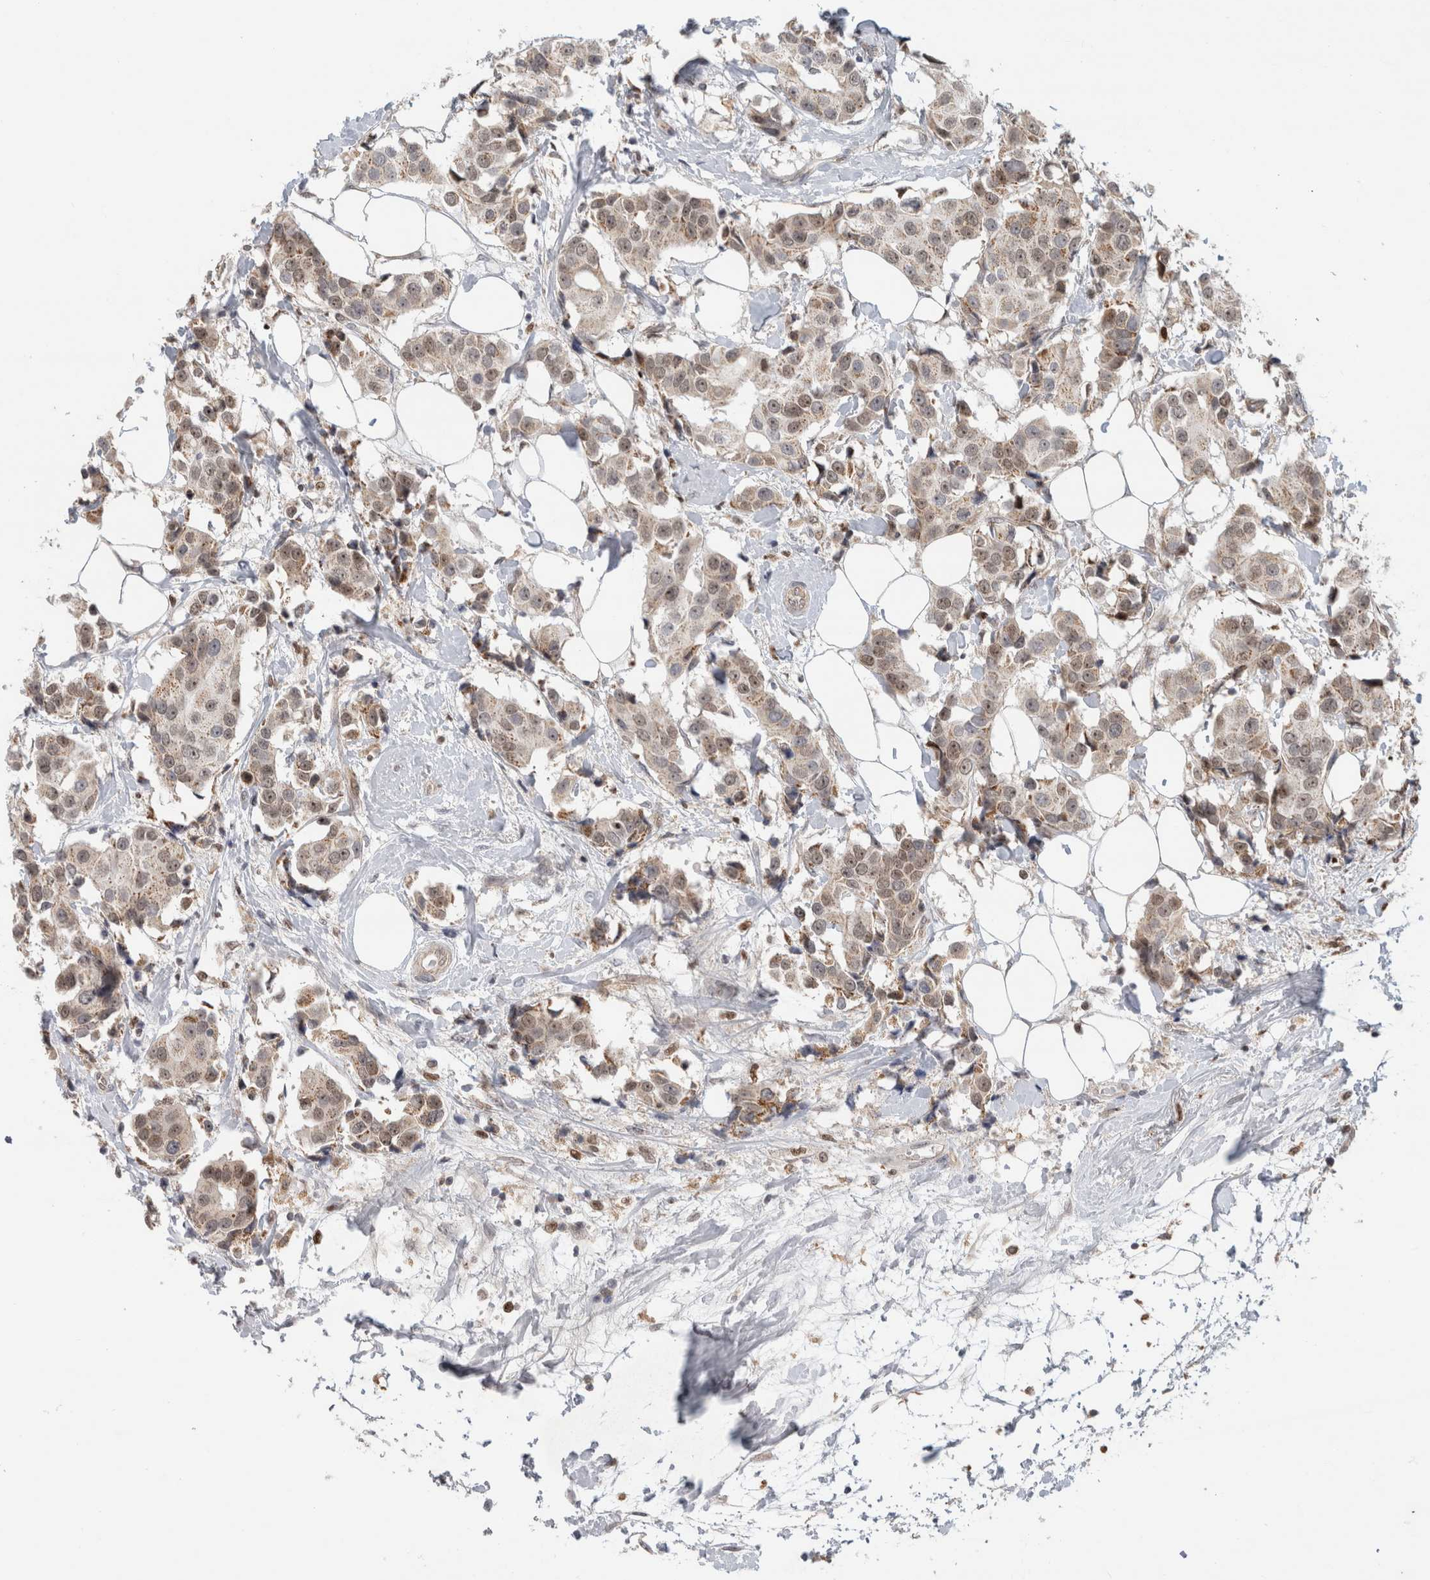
{"staining": {"intensity": "moderate", "quantity": "25%-75%", "location": "cytoplasmic/membranous,nuclear"}, "tissue": "breast cancer", "cell_type": "Tumor cells", "image_type": "cancer", "snomed": [{"axis": "morphology", "description": "Normal tissue, NOS"}, {"axis": "morphology", "description": "Duct carcinoma"}, {"axis": "topography", "description": "Breast"}], "caption": "The histopathology image shows staining of breast cancer, revealing moderate cytoplasmic/membranous and nuclear protein positivity (brown color) within tumor cells.", "gene": "INSRR", "patient": {"sex": "female", "age": 39}}